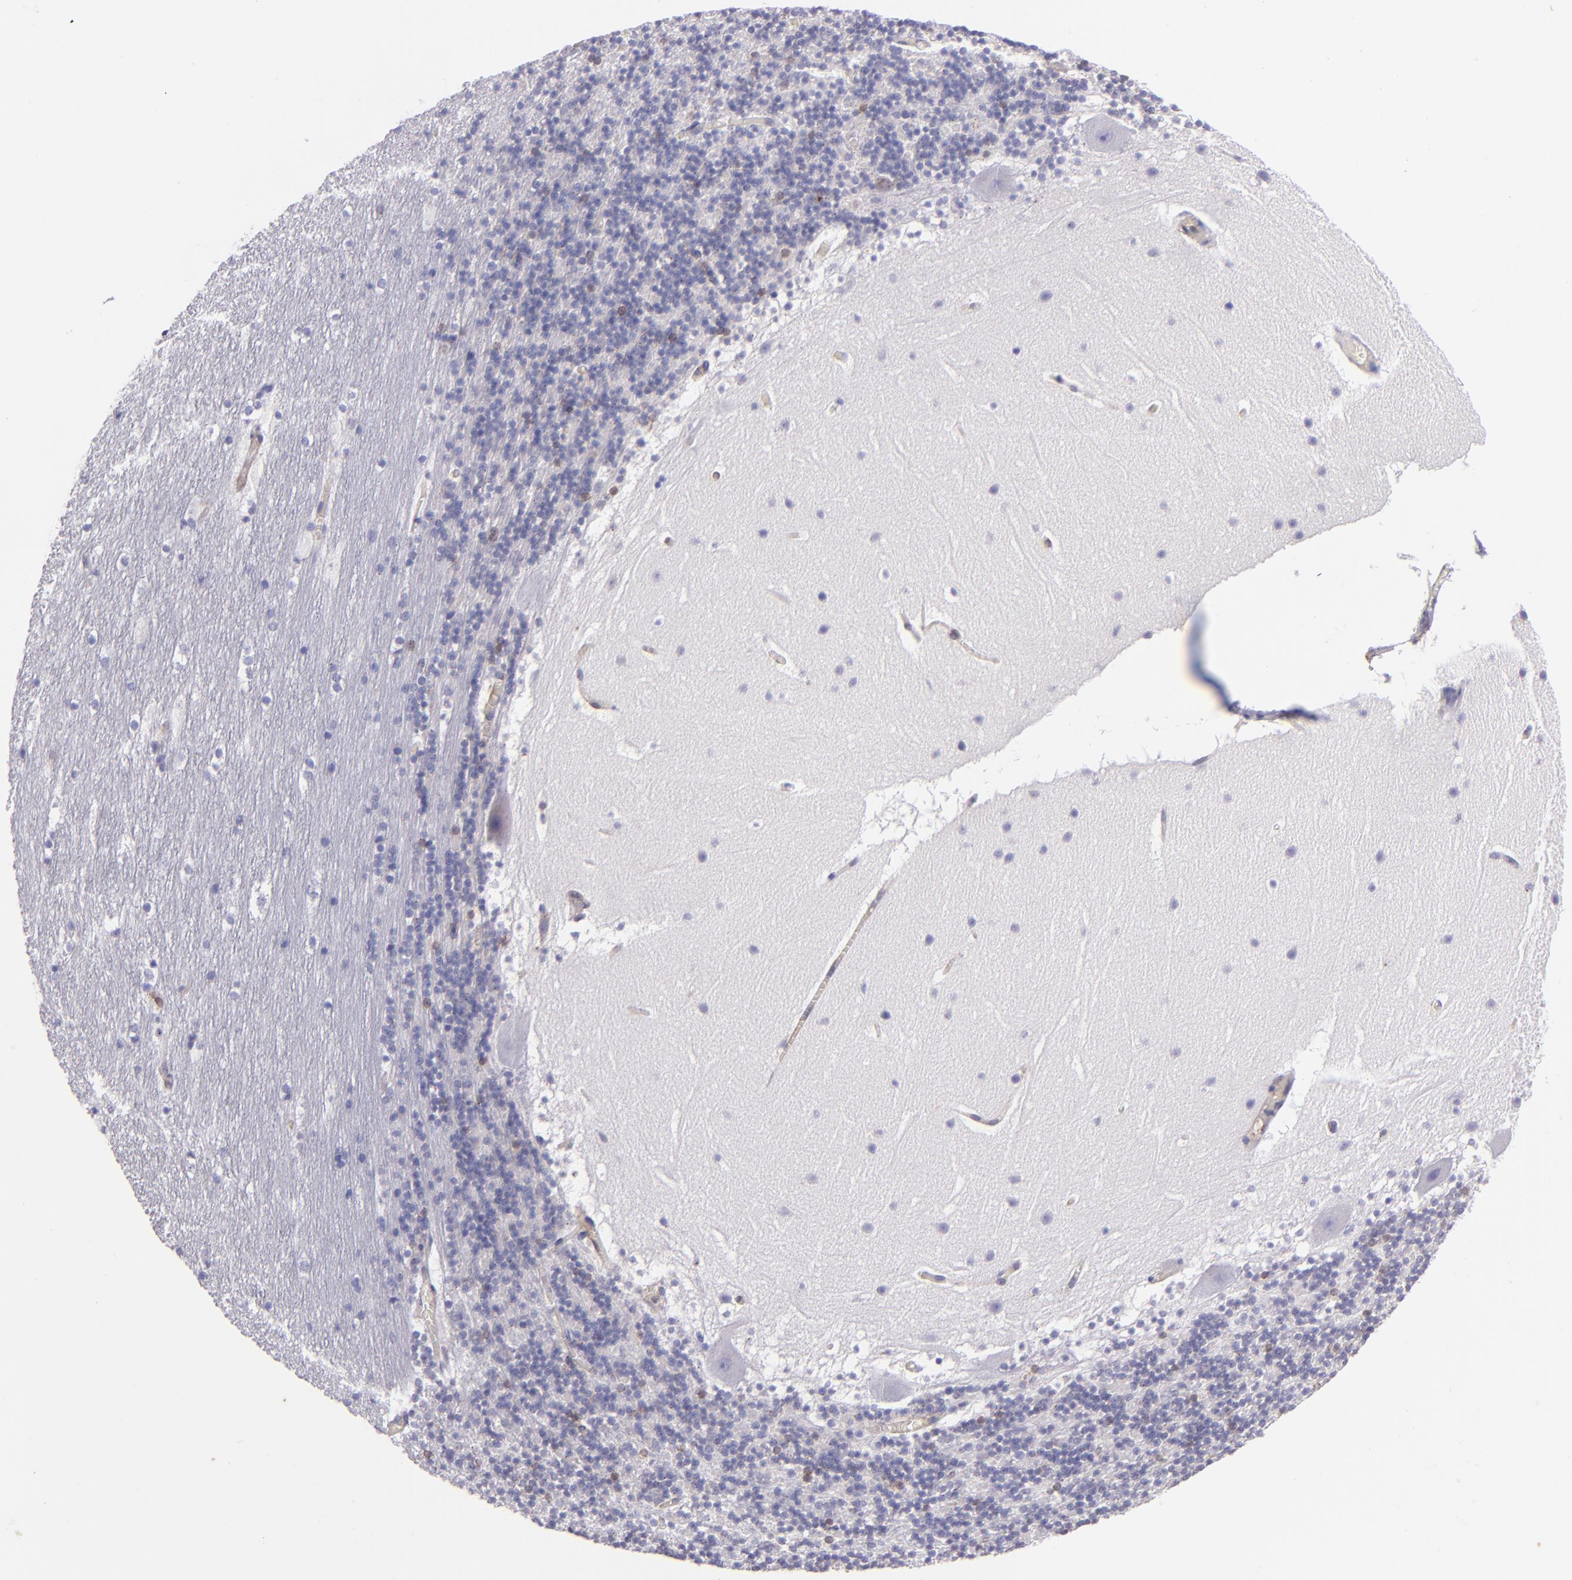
{"staining": {"intensity": "moderate", "quantity": "<25%", "location": "nuclear"}, "tissue": "cerebellum", "cell_type": "Cells in granular layer", "image_type": "normal", "snomed": [{"axis": "morphology", "description": "Normal tissue, NOS"}, {"axis": "topography", "description": "Cerebellum"}], "caption": "Human cerebellum stained with a protein marker displays moderate staining in cells in granular layer.", "gene": "RET", "patient": {"sex": "male", "age": 45}}